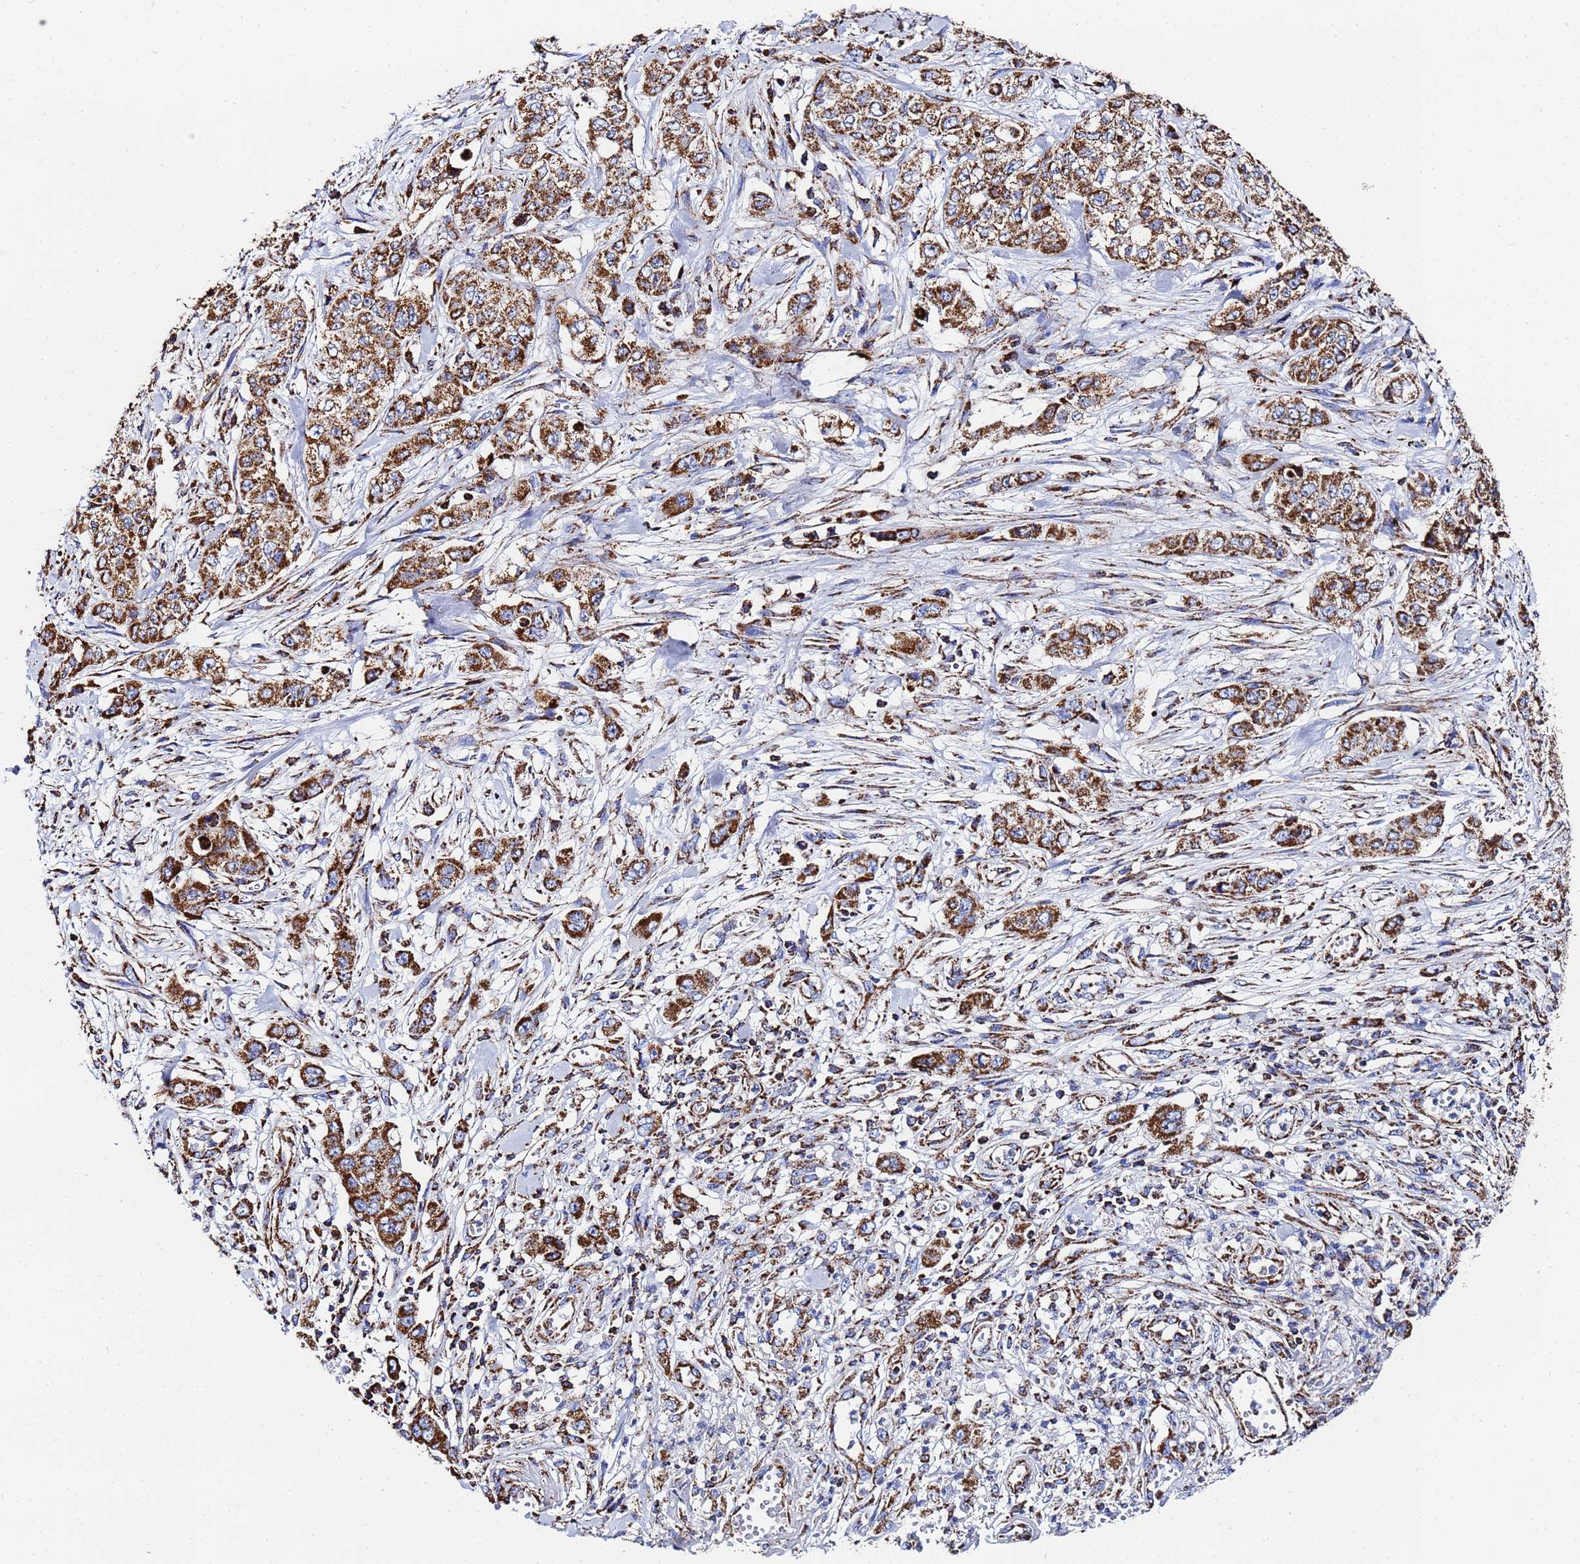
{"staining": {"intensity": "strong", "quantity": ">75%", "location": "cytoplasmic/membranous"}, "tissue": "stomach cancer", "cell_type": "Tumor cells", "image_type": "cancer", "snomed": [{"axis": "morphology", "description": "Adenocarcinoma, NOS"}, {"axis": "topography", "description": "Stomach, upper"}], "caption": "IHC histopathology image of human stomach cancer (adenocarcinoma) stained for a protein (brown), which displays high levels of strong cytoplasmic/membranous positivity in about >75% of tumor cells.", "gene": "GLUD1", "patient": {"sex": "male", "age": 62}}